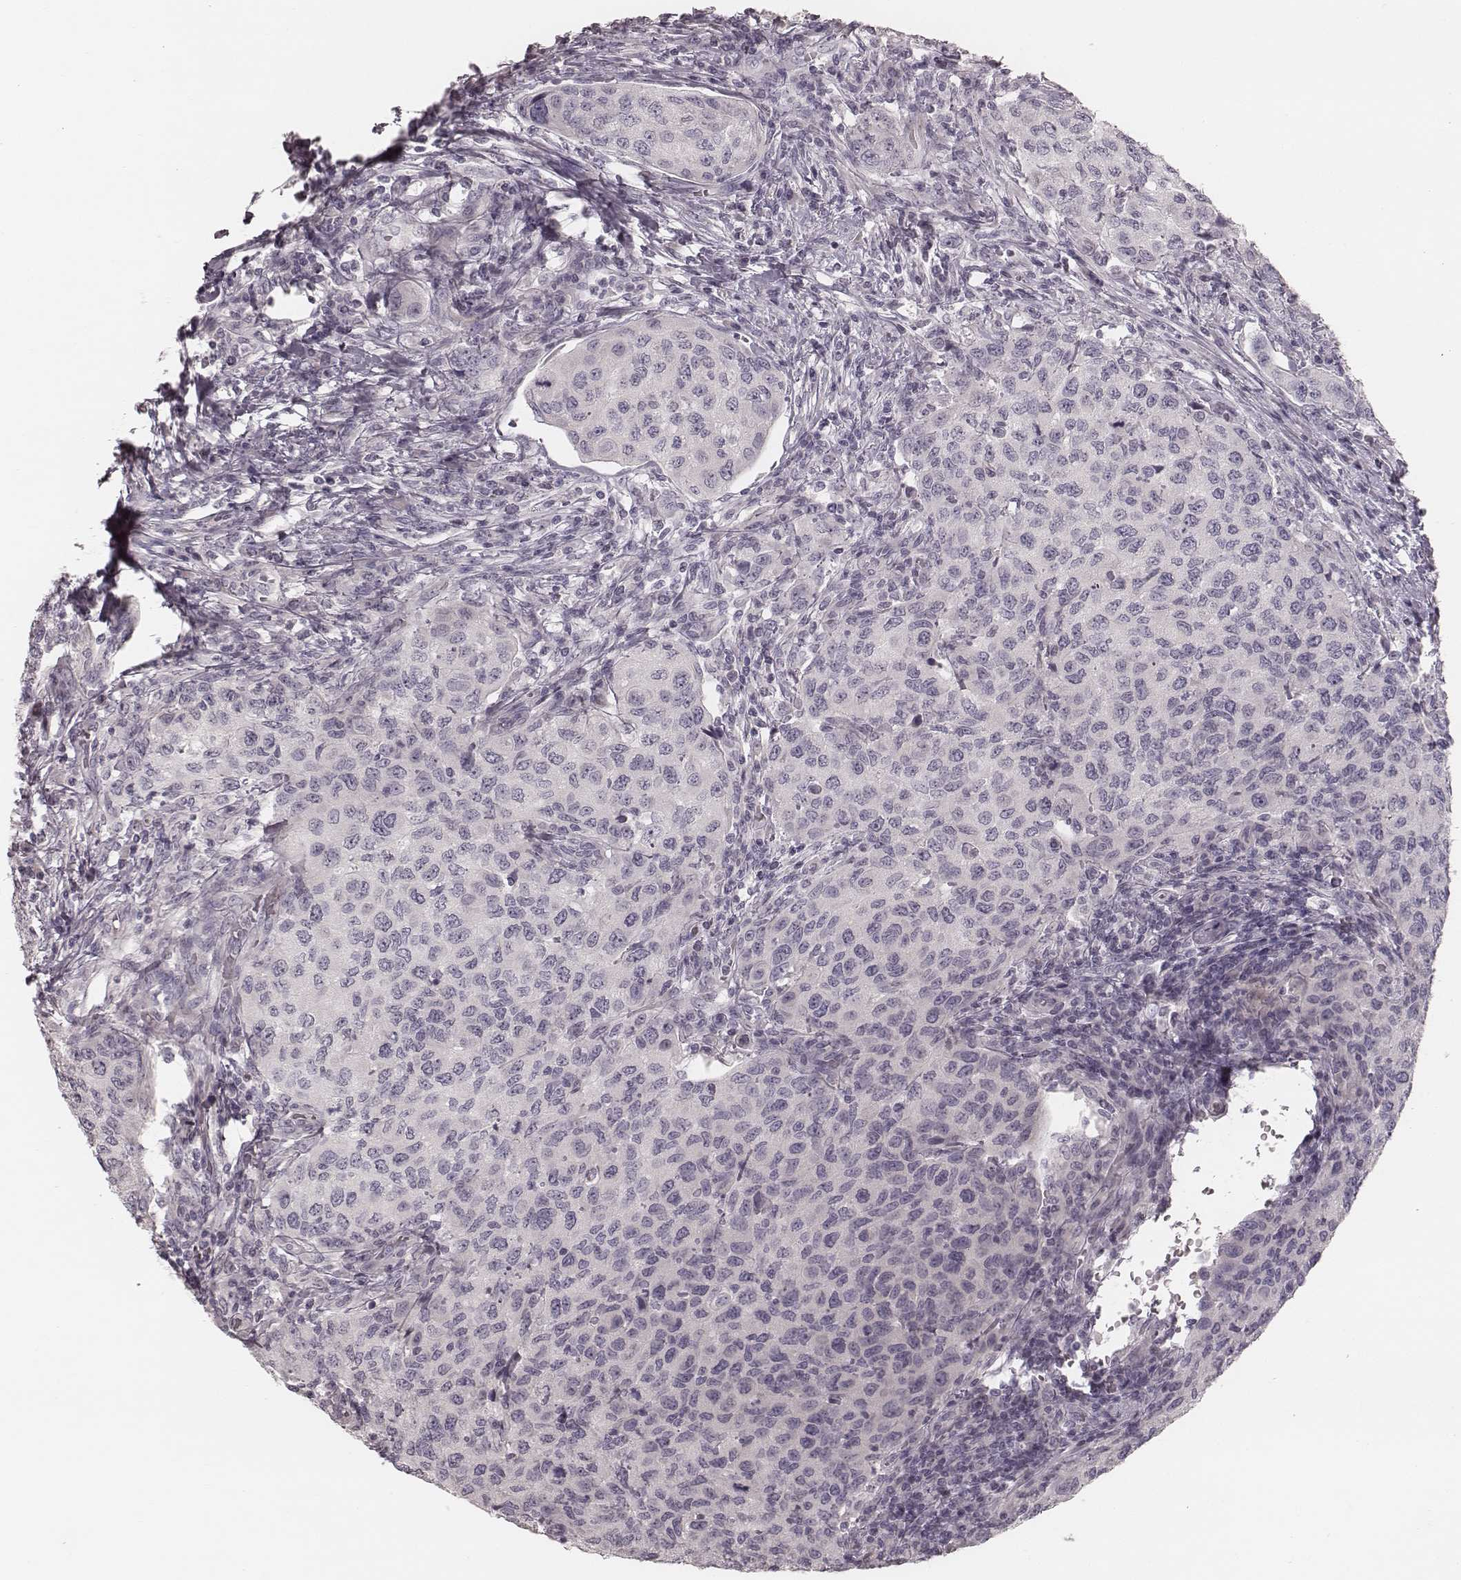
{"staining": {"intensity": "negative", "quantity": "none", "location": "none"}, "tissue": "urothelial cancer", "cell_type": "Tumor cells", "image_type": "cancer", "snomed": [{"axis": "morphology", "description": "Urothelial carcinoma, High grade"}, {"axis": "topography", "description": "Urinary bladder"}], "caption": "Tumor cells show no significant staining in urothelial carcinoma (high-grade).", "gene": "SPA17", "patient": {"sex": "female", "age": 78}}